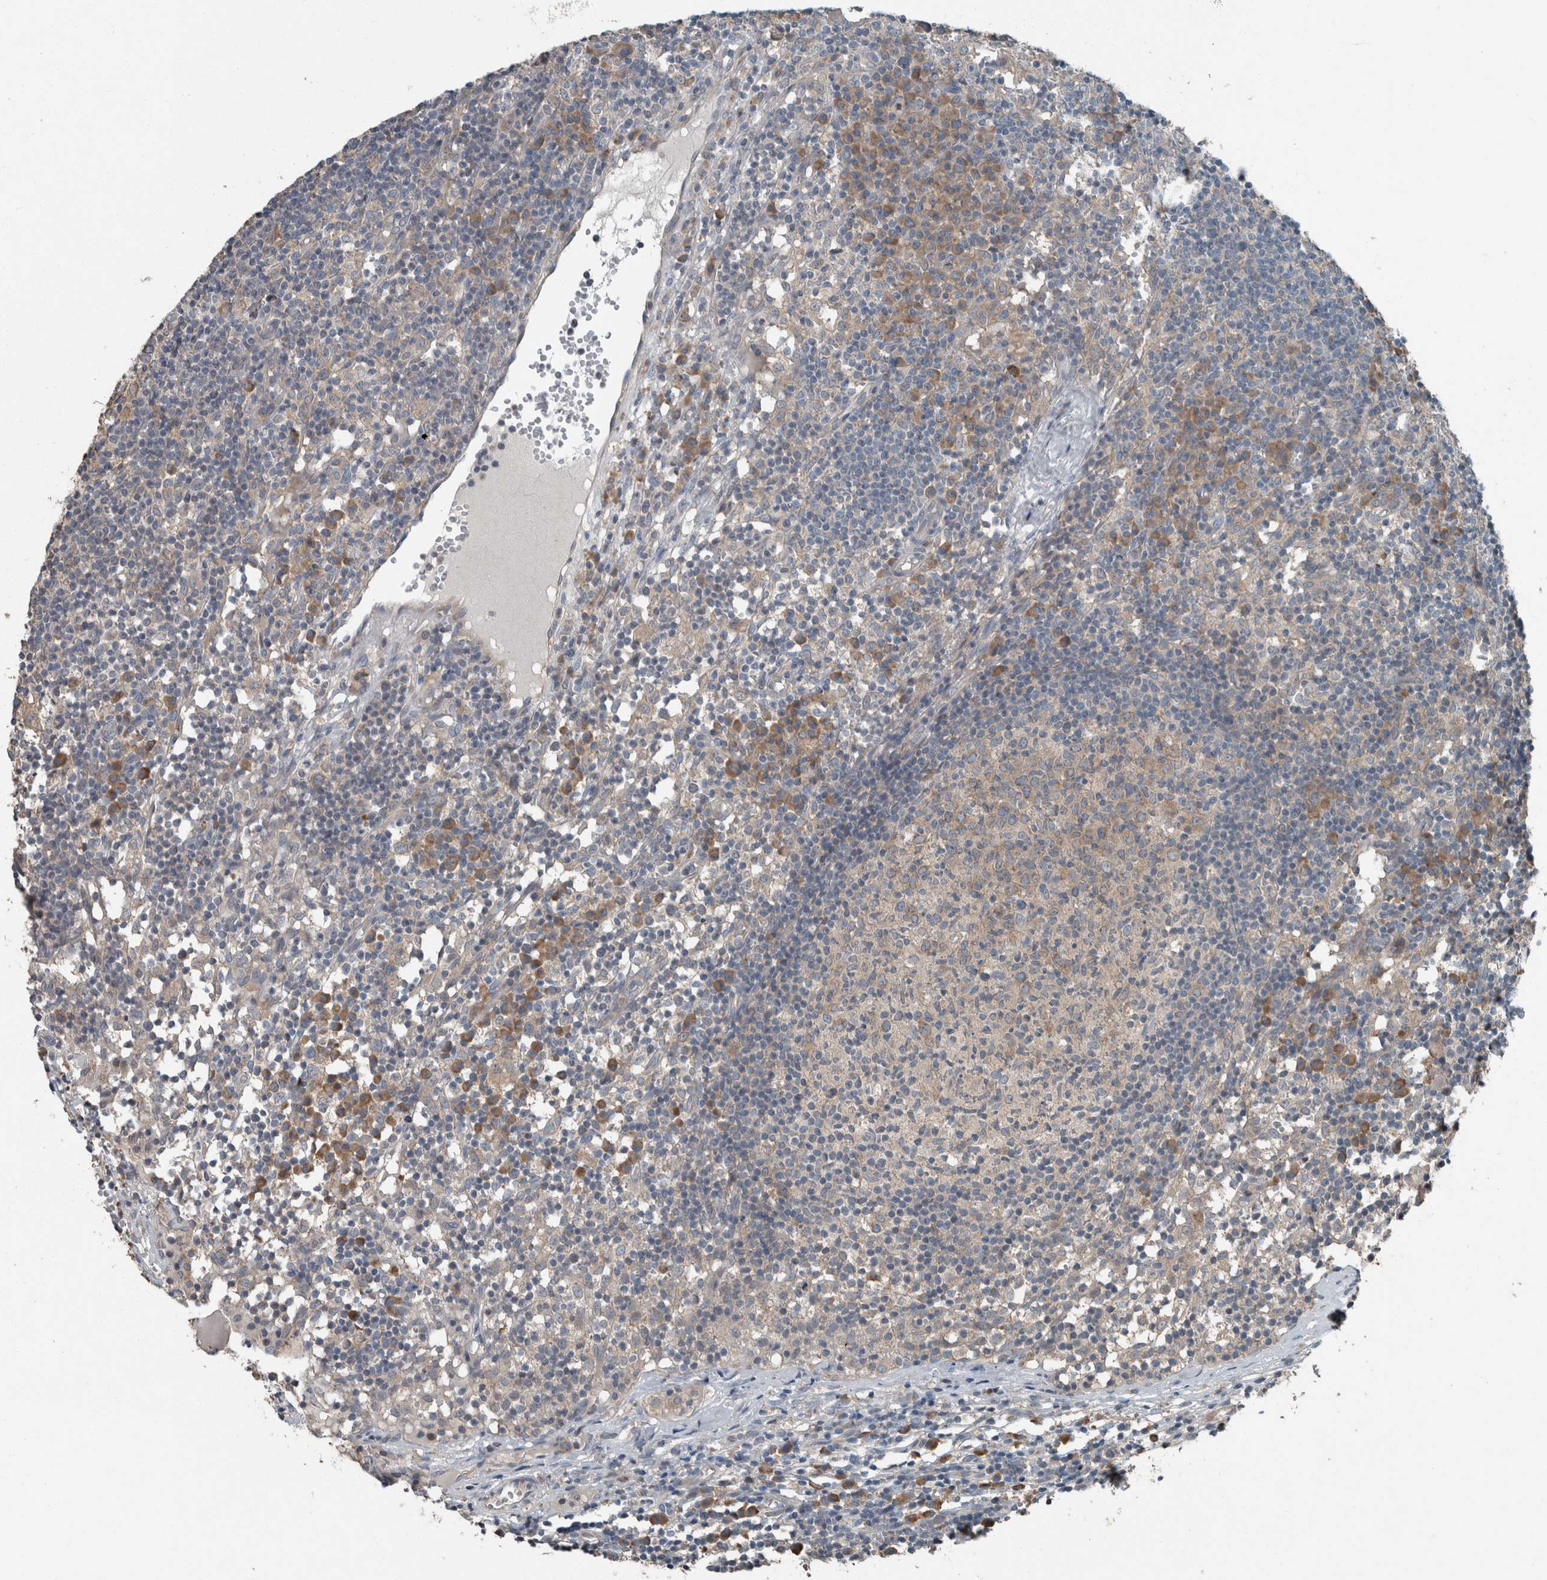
{"staining": {"intensity": "moderate", "quantity": "25%-75%", "location": "cytoplasmic/membranous"}, "tissue": "lymph node", "cell_type": "Germinal center cells", "image_type": "normal", "snomed": [{"axis": "morphology", "description": "Normal tissue, NOS"}, {"axis": "morphology", "description": "Inflammation, NOS"}, {"axis": "topography", "description": "Lymph node"}], "caption": "Lymph node stained with DAB (3,3'-diaminobenzidine) immunohistochemistry (IHC) displays medium levels of moderate cytoplasmic/membranous staining in approximately 25%-75% of germinal center cells.", "gene": "KNTC1", "patient": {"sex": "male", "age": 55}}